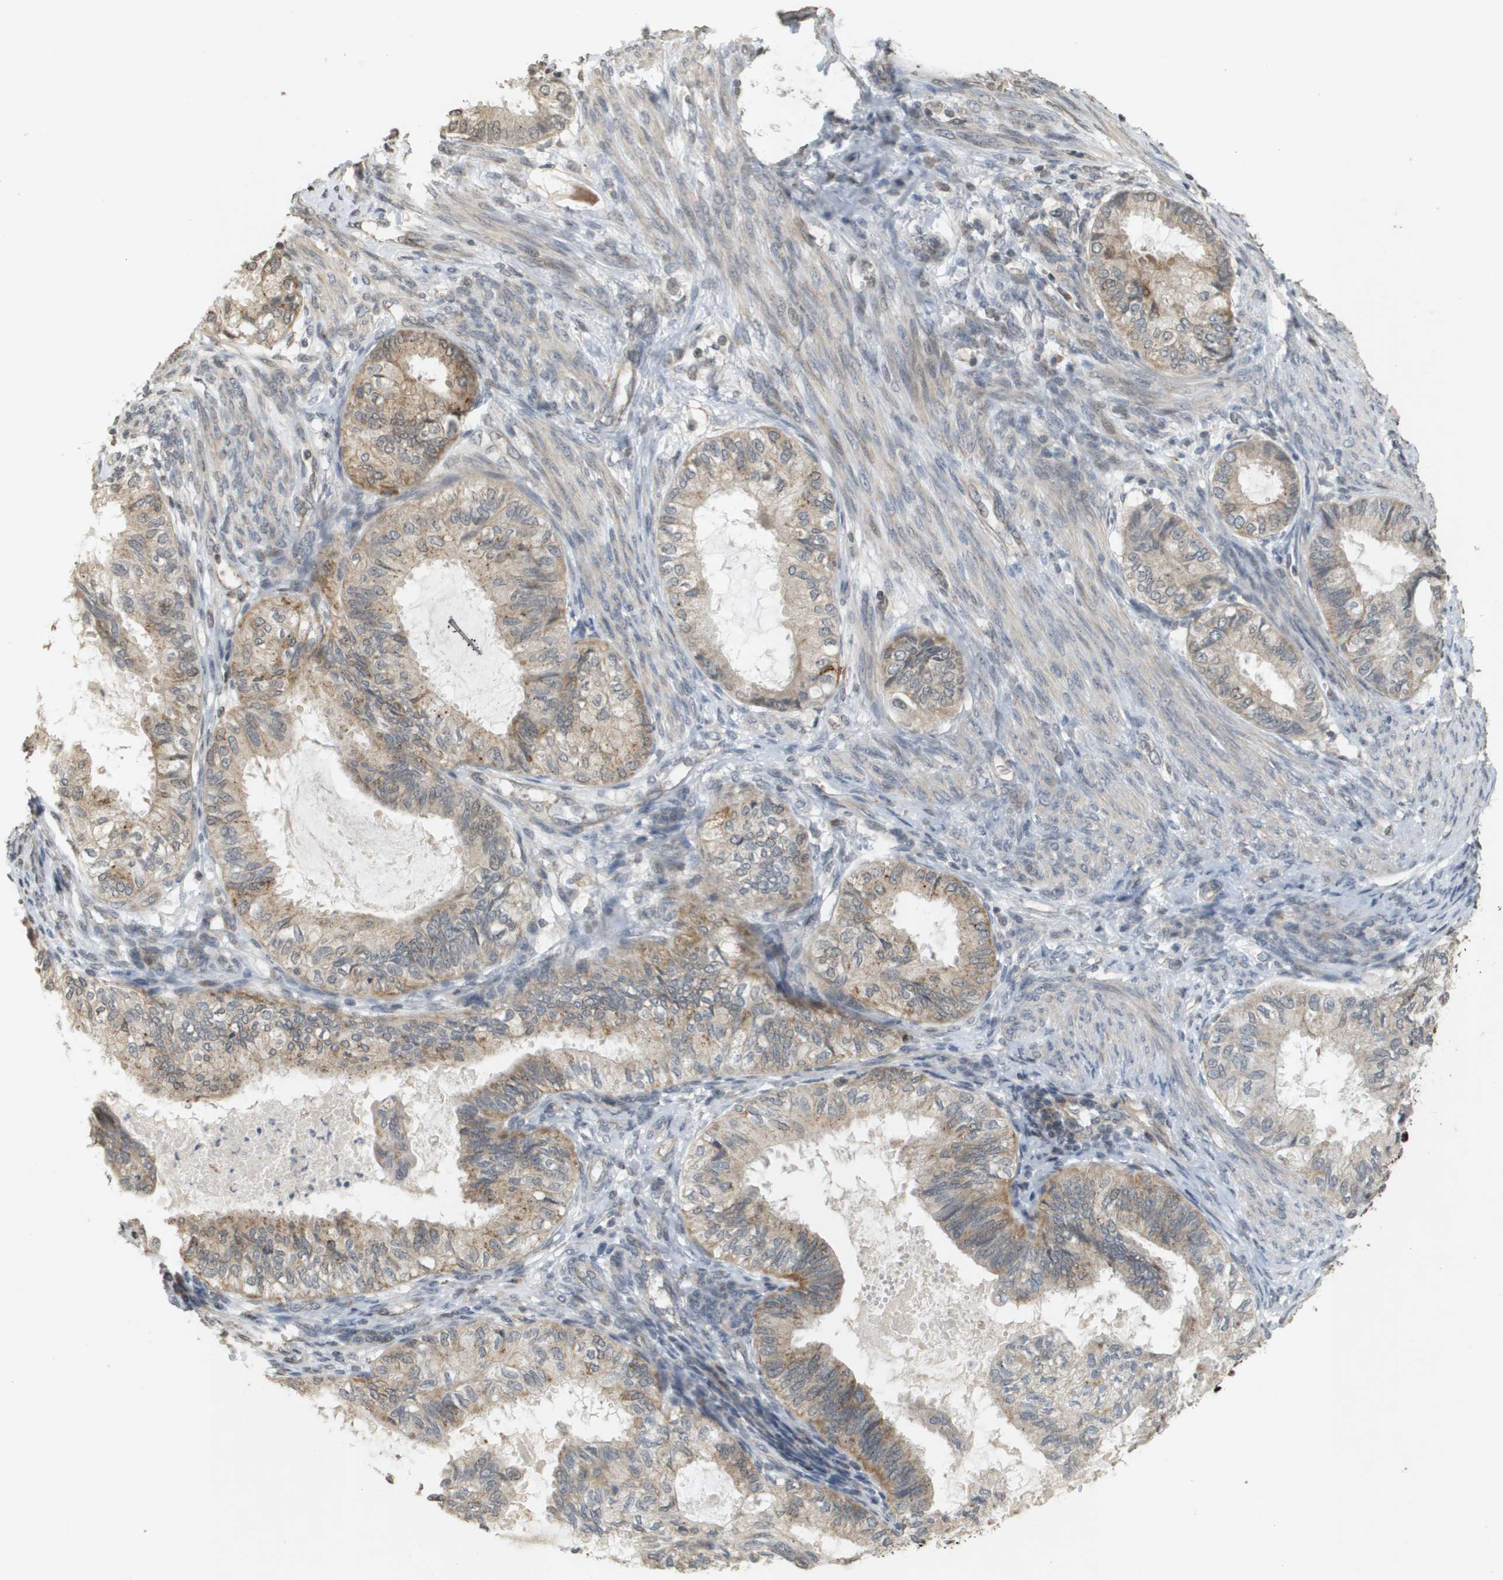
{"staining": {"intensity": "moderate", "quantity": ">75%", "location": "cytoplasmic/membranous"}, "tissue": "cervical cancer", "cell_type": "Tumor cells", "image_type": "cancer", "snomed": [{"axis": "morphology", "description": "Normal tissue, NOS"}, {"axis": "morphology", "description": "Adenocarcinoma, NOS"}, {"axis": "topography", "description": "Cervix"}, {"axis": "topography", "description": "Endometrium"}], "caption": "High-power microscopy captured an immunohistochemistry (IHC) photomicrograph of cervical adenocarcinoma, revealing moderate cytoplasmic/membranous positivity in about >75% of tumor cells.", "gene": "RAB21", "patient": {"sex": "female", "age": 86}}